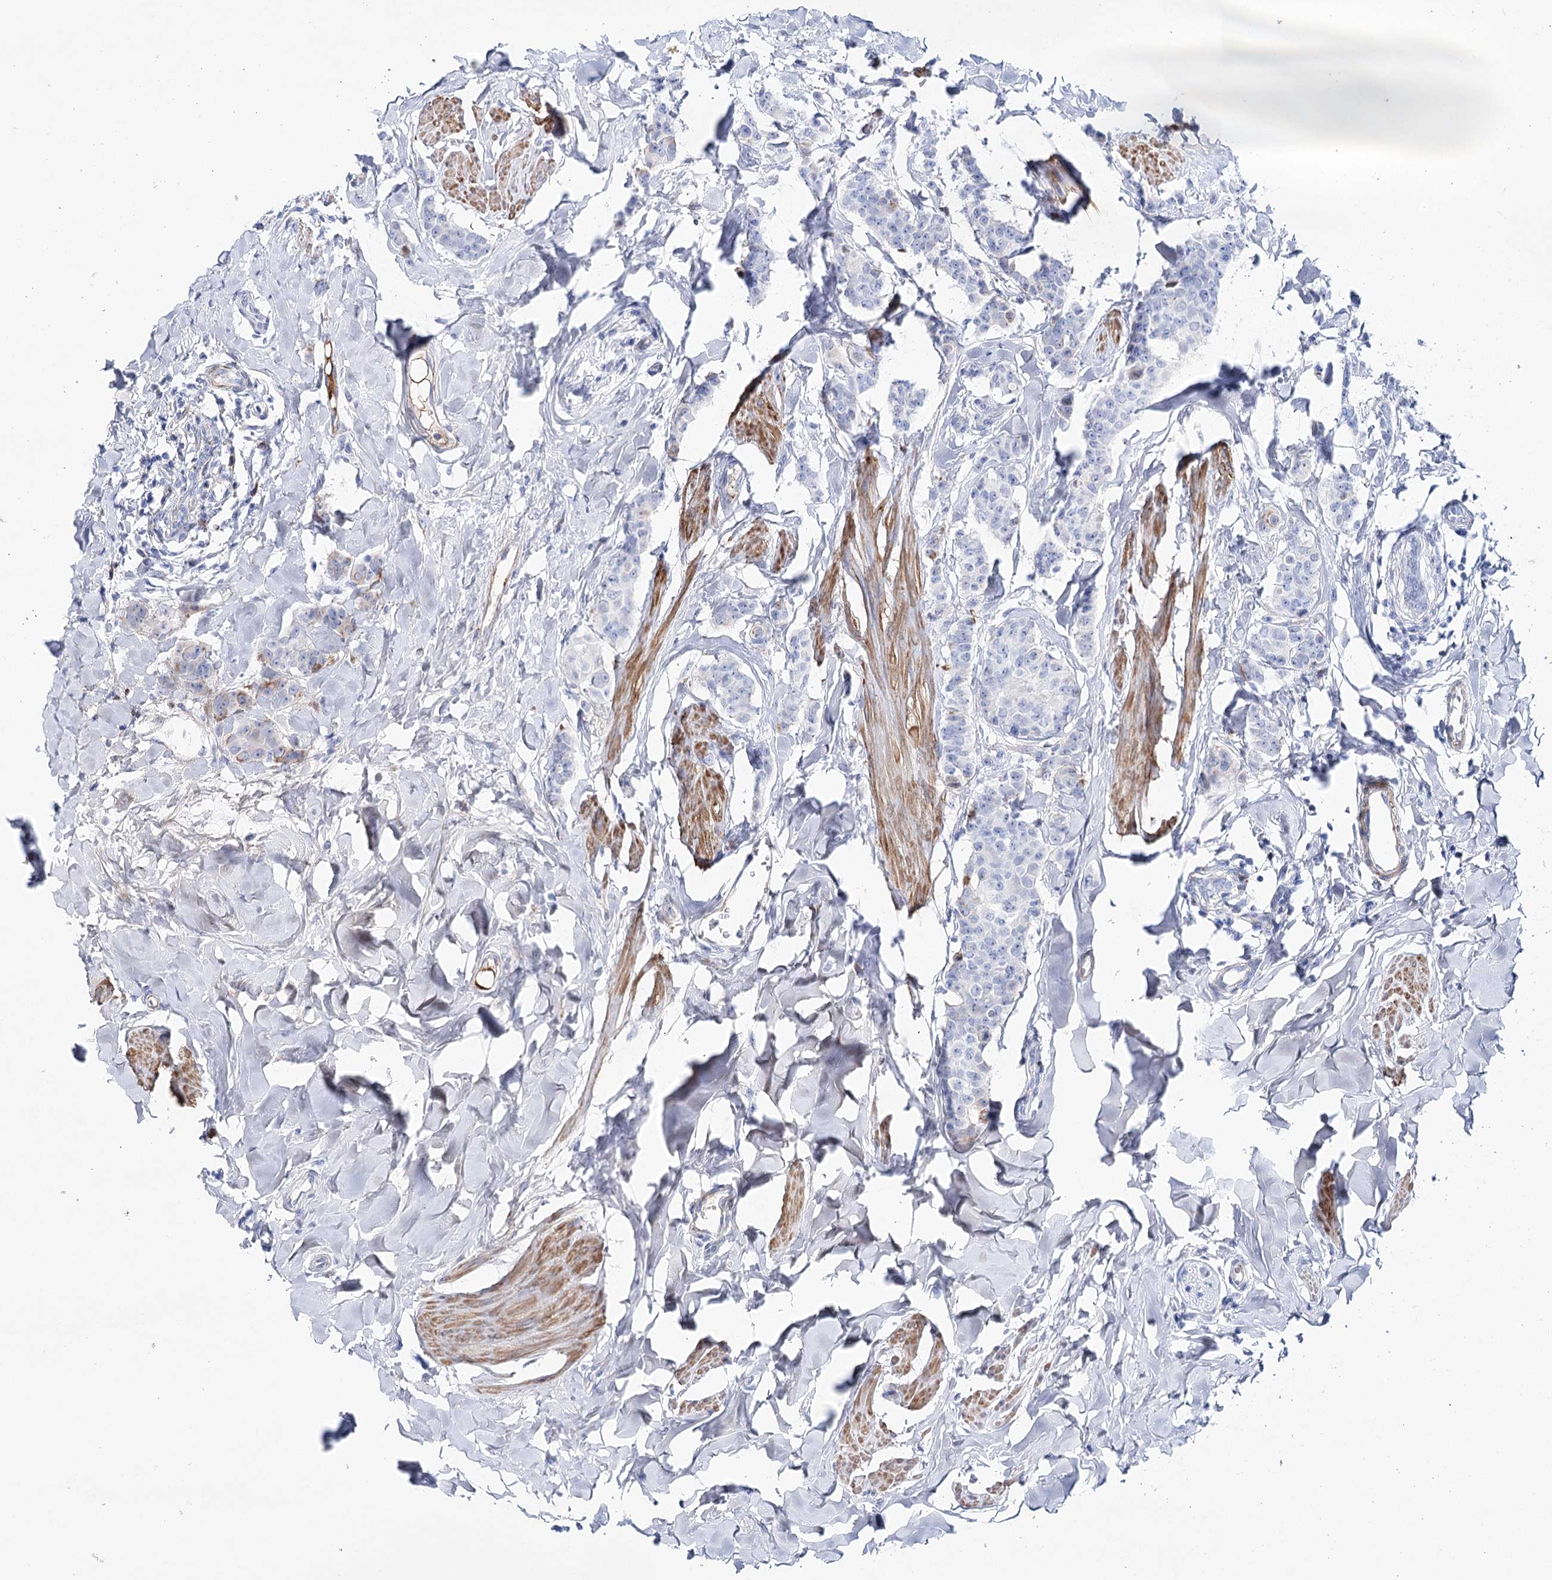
{"staining": {"intensity": "negative", "quantity": "none", "location": "none"}, "tissue": "breast cancer", "cell_type": "Tumor cells", "image_type": "cancer", "snomed": [{"axis": "morphology", "description": "Duct carcinoma"}, {"axis": "topography", "description": "Breast"}], "caption": "Immunohistochemical staining of breast cancer (infiltrating ductal carcinoma) demonstrates no significant positivity in tumor cells. (DAB (3,3'-diaminobenzidine) immunohistochemistry (IHC), high magnification).", "gene": "ANKRD23", "patient": {"sex": "female", "age": 40}}